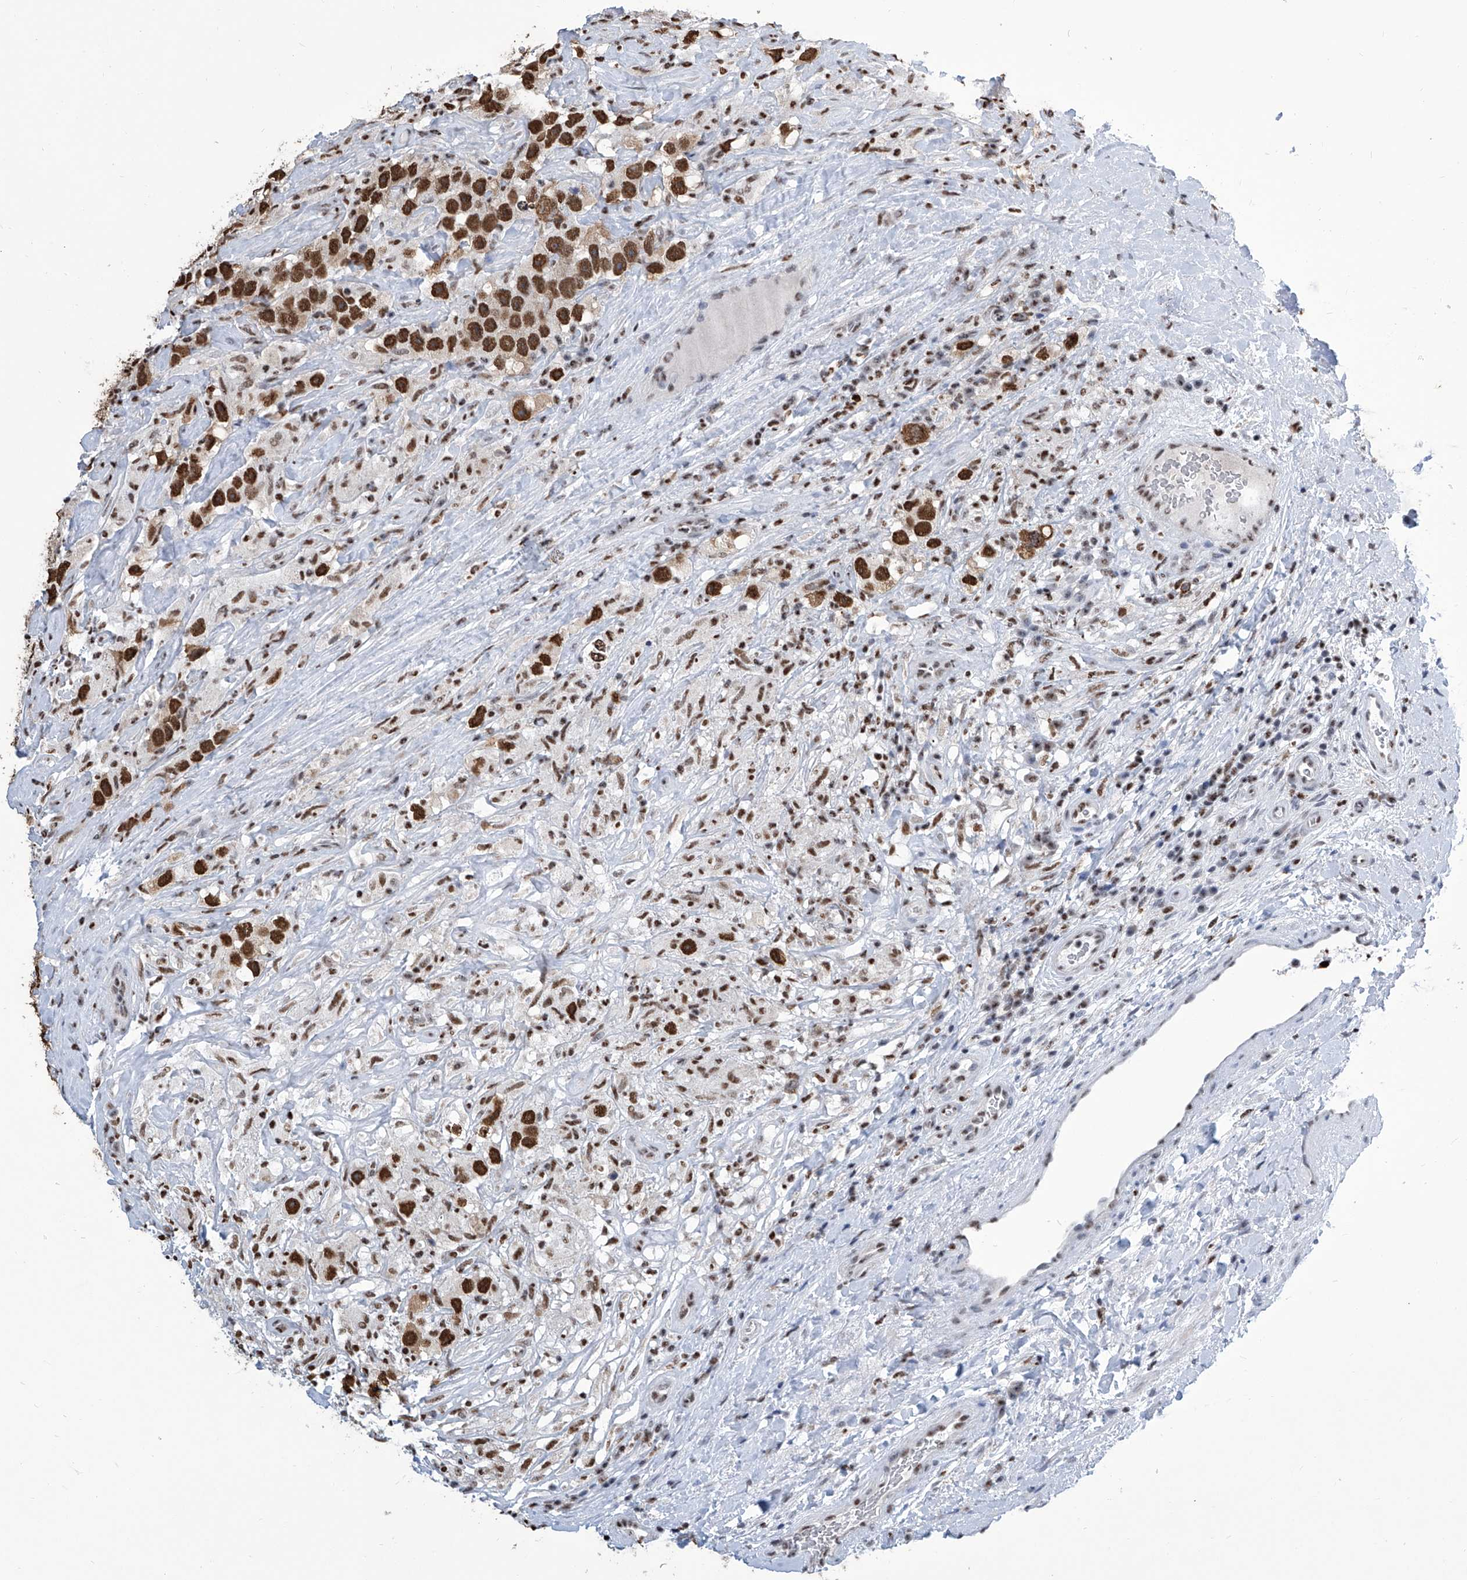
{"staining": {"intensity": "strong", "quantity": ">75%", "location": "nuclear"}, "tissue": "testis cancer", "cell_type": "Tumor cells", "image_type": "cancer", "snomed": [{"axis": "morphology", "description": "Seminoma, NOS"}, {"axis": "topography", "description": "Testis"}], "caption": "High-power microscopy captured an IHC micrograph of testis cancer, revealing strong nuclear expression in approximately >75% of tumor cells.", "gene": "SREBF2", "patient": {"sex": "male", "age": 49}}